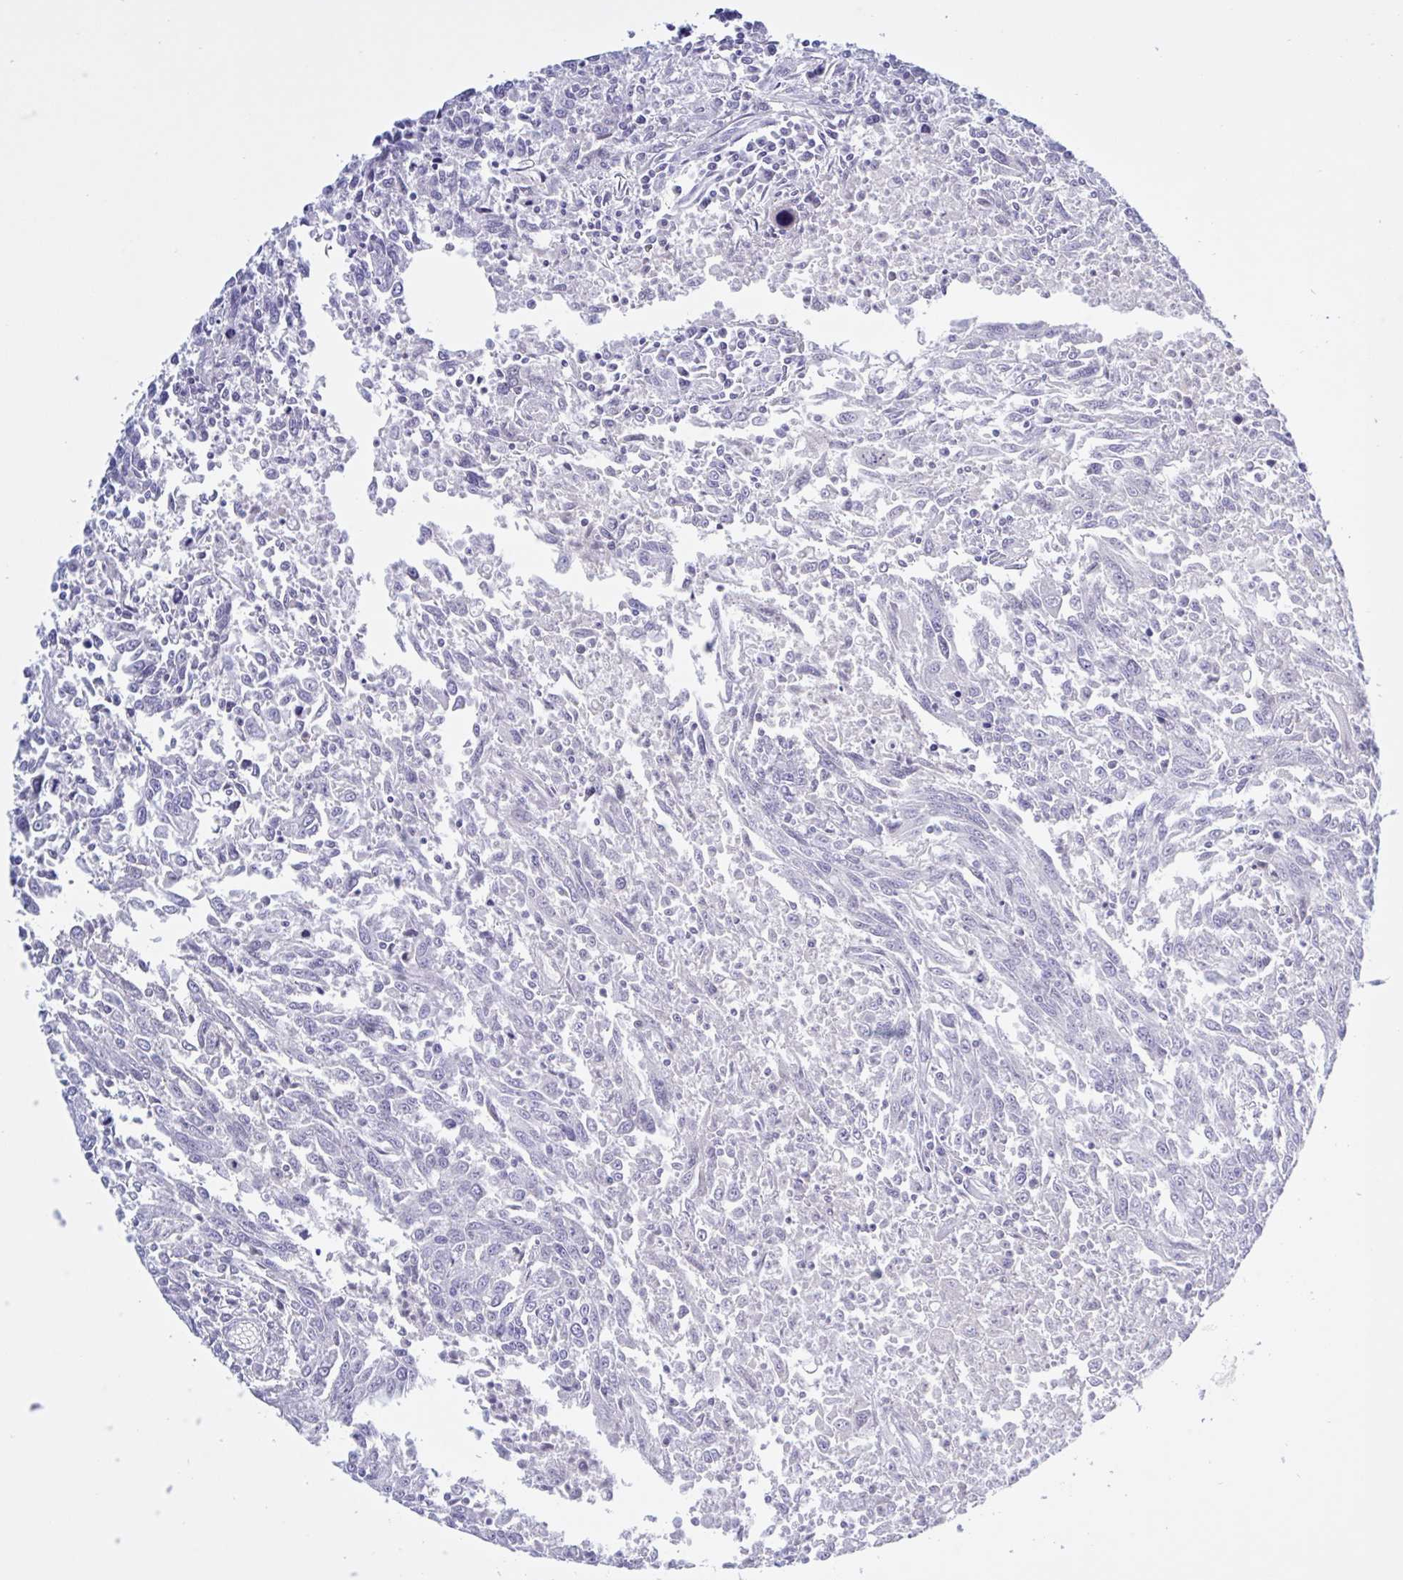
{"staining": {"intensity": "negative", "quantity": "none", "location": "none"}, "tissue": "breast cancer", "cell_type": "Tumor cells", "image_type": "cancer", "snomed": [{"axis": "morphology", "description": "Duct carcinoma"}, {"axis": "topography", "description": "Breast"}], "caption": "This is an IHC image of human breast invasive ductal carcinoma. There is no positivity in tumor cells.", "gene": "SERPINB13", "patient": {"sex": "female", "age": 50}}